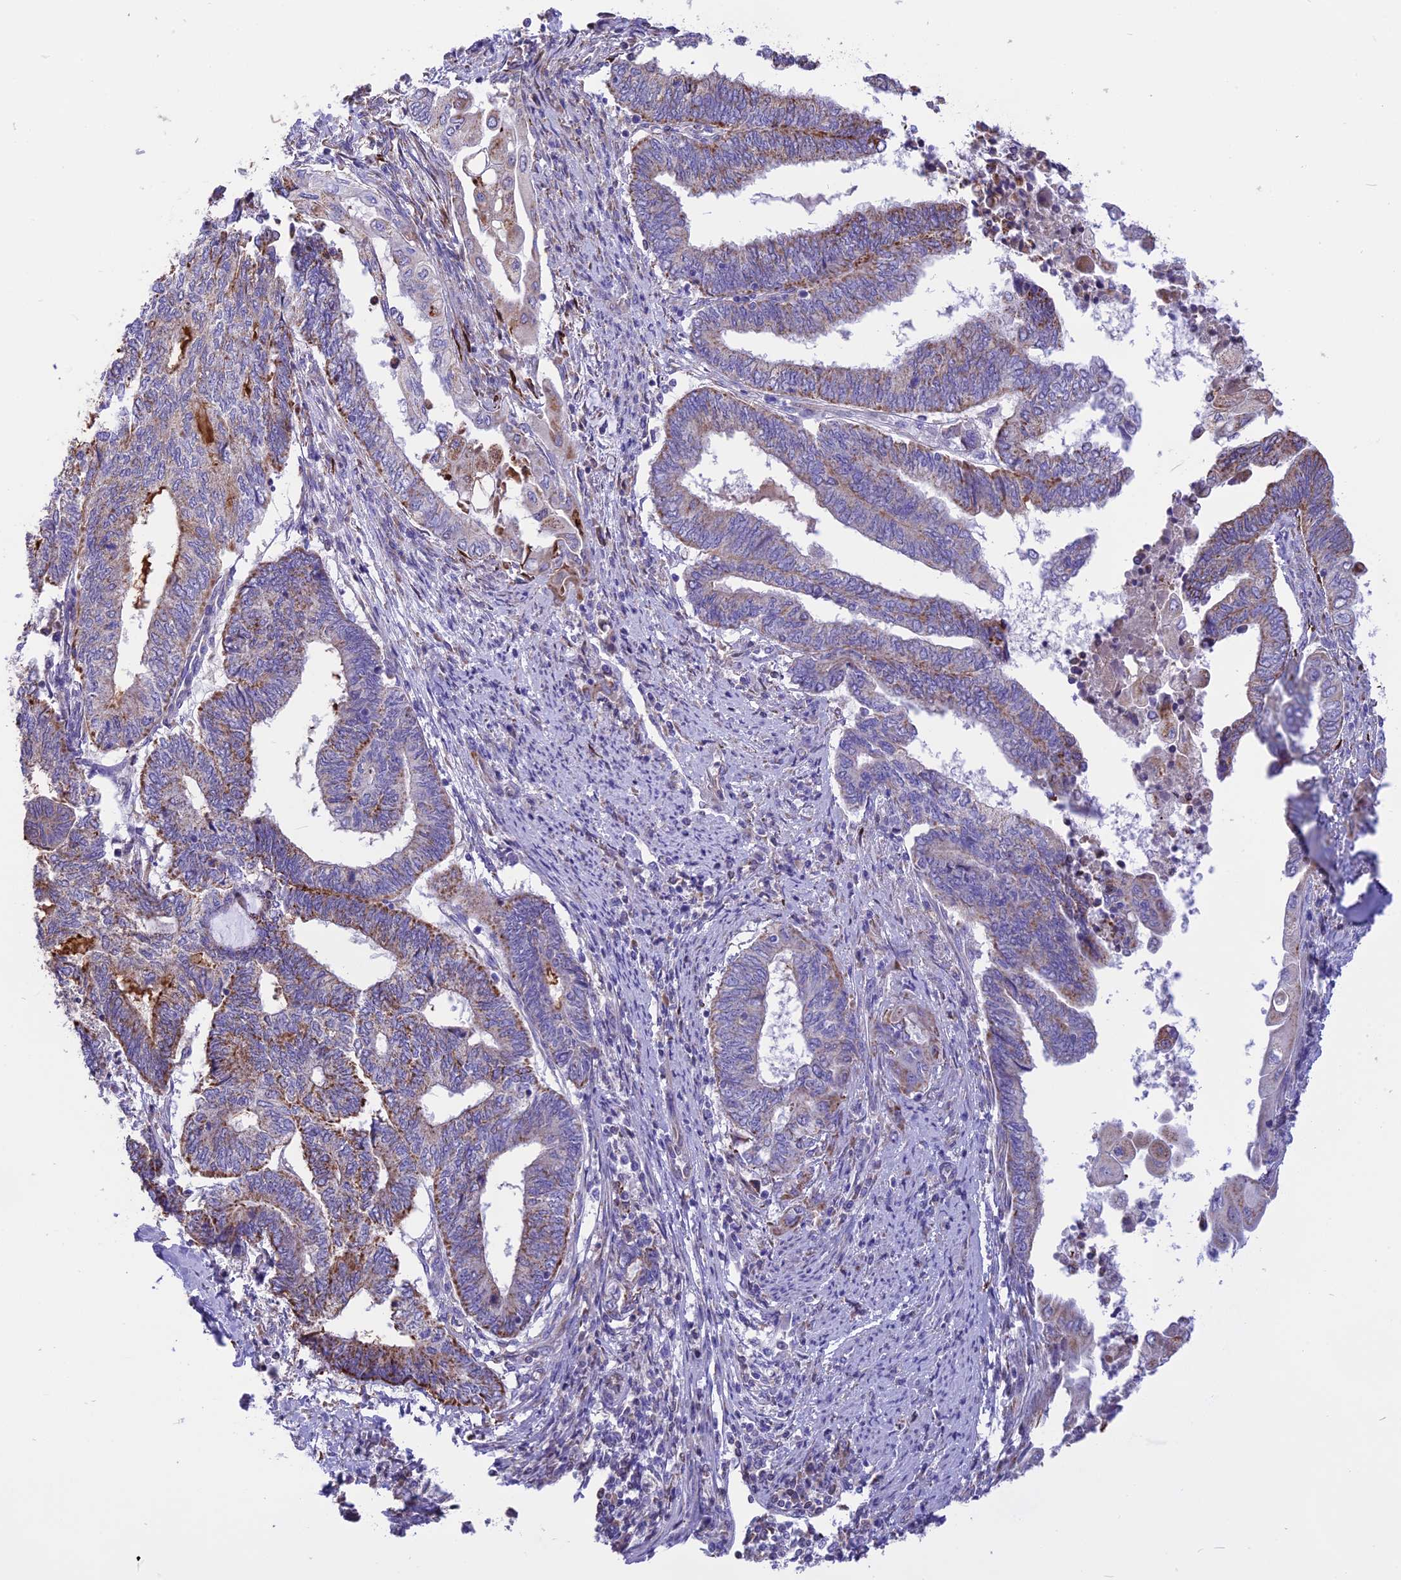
{"staining": {"intensity": "moderate", "quantity": "<25%", "location": "cytoplasmic/membranous"}, "tissue": "endometrial cancer", "cell_type": "Tumor cells", "image_type": "cancer", "snomed": [{"axis": "morphology", "description": "Adenocarcinoma, NOS"}, {"axis": "topography", "description": "Uterus"}, {"axis": "topography", "description": "Endometrium"}], "caption": "Approximately <25% of tumor cells in human endometrial cancer show moderate cytoplasmic/membranous protein staining as visualized by brown immunohistochemical staining.", "gene": "DOC2B", "patient": {"sex": "female", "age": 70}}